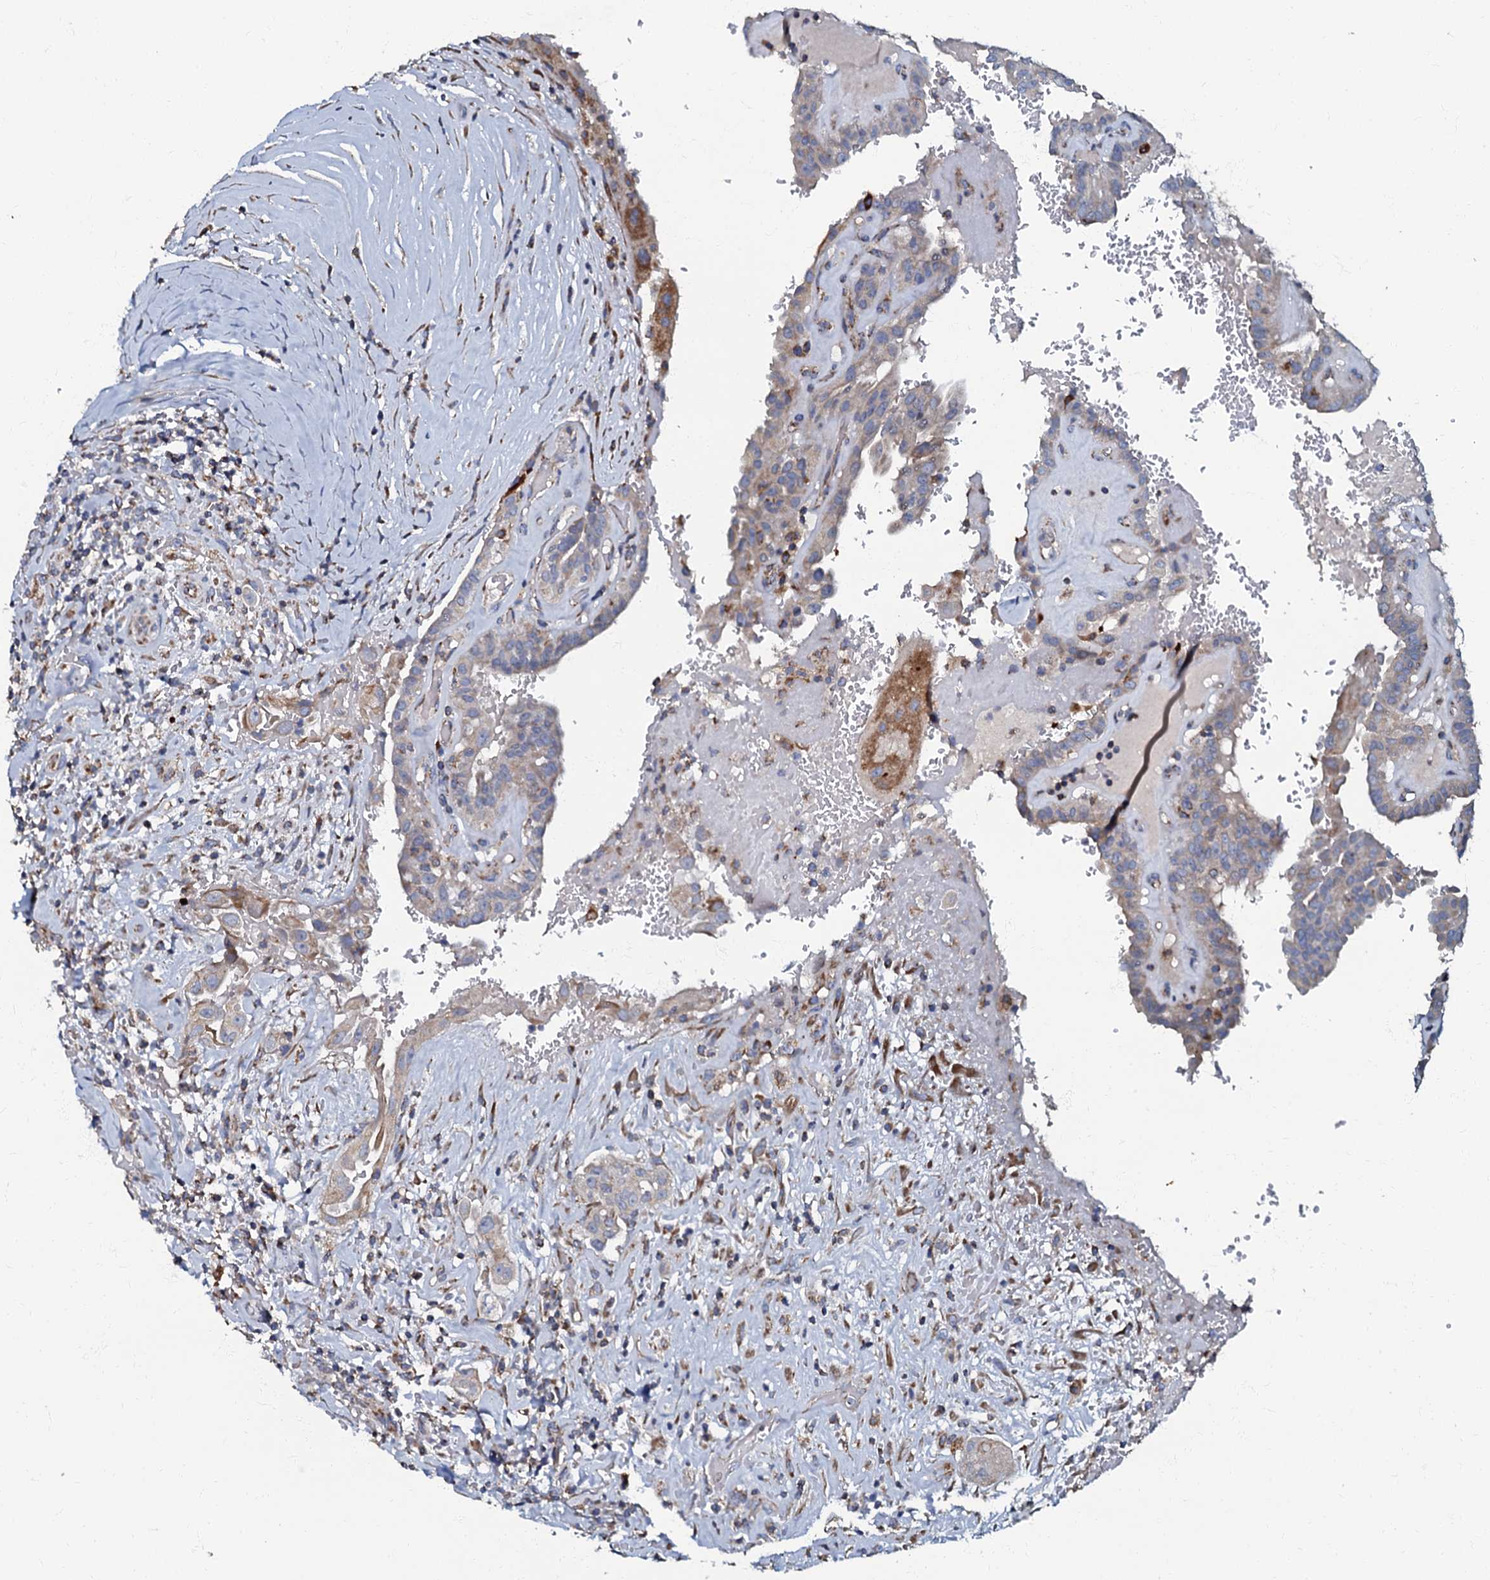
{"staining": {"intensity": "moderate", "quantity": "25%-75%", "location": "cytoplasmic/membranous"}, "tissue": "thyroid cancer", "cell_type": "Tumor cells", "image_type": "cancer", "snomed": [{"axis": "morphology", "description": "Papillary adenocarcinoma, NOS"}, {"axis": "topography", "description": "Thyroid gland"}], "caption": "A brown stain shows moderate cytoplasmic/membranous expression of a protein in human thyroid papillary adenocarcinoma tumor cells. Ihc stains the protein of interest in brown and the nuclei are stained blue.", "gene": "NDUFA12", "patient": {"sex": "male", "age": 77}}